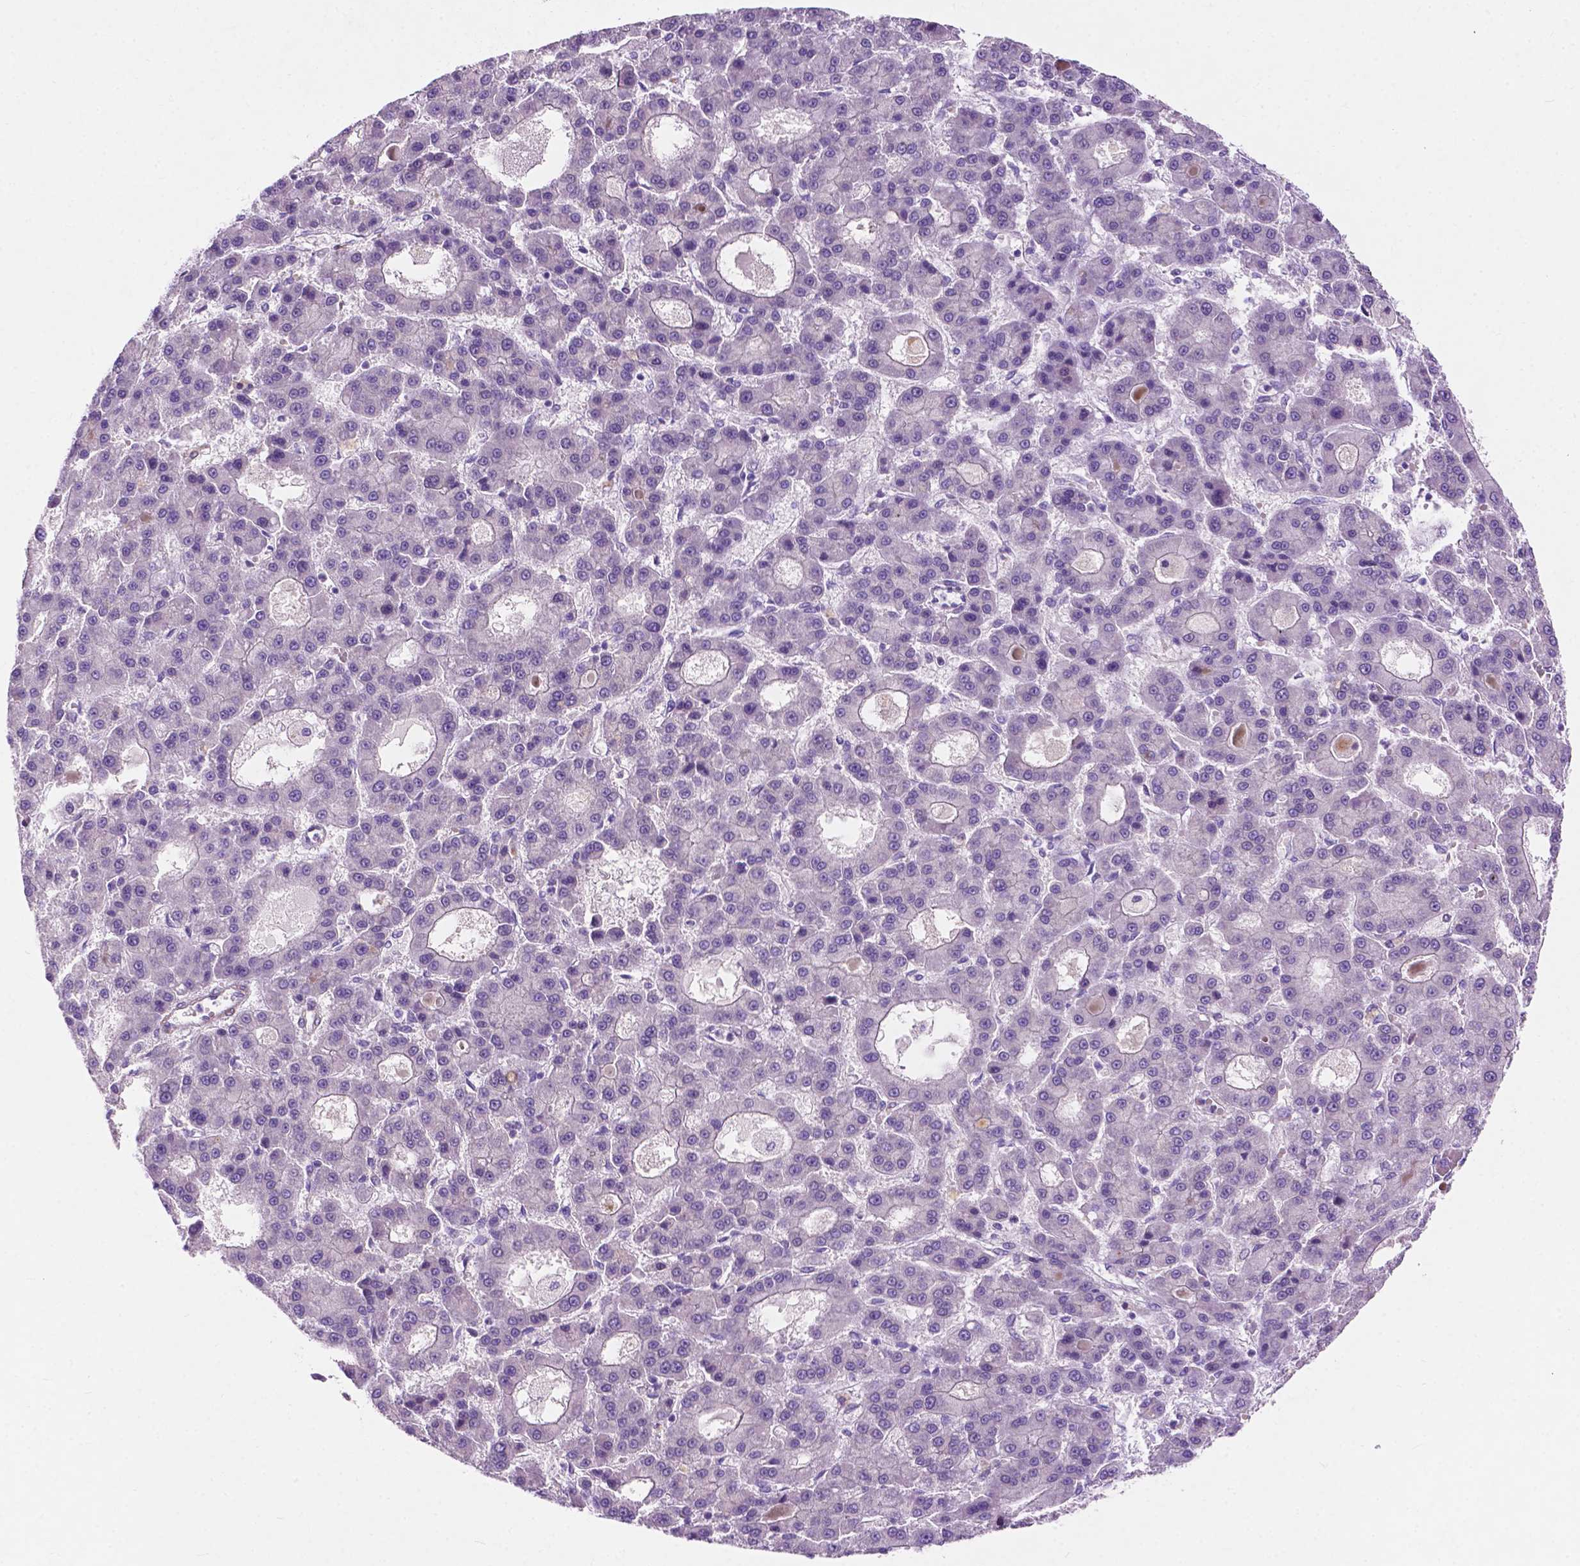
{"staining": {"intensity": "negative", "quantity": "none", "location": "none"}, "tissue": "liver cancer", "cell_type": "Tumor cells", "image_type": "cancer", "snomed": [{"axis": "morphology", "description": "Carcinoma, Hepatocellular, NOS"}, {"axis": "topography", "description": "Liver"}], "caption": "Tumor cells show no significant protein staining in hepatocellular carcinoma (liver).", "gene": "ASPG", "patient": {"sex": "male", "age": 70}}